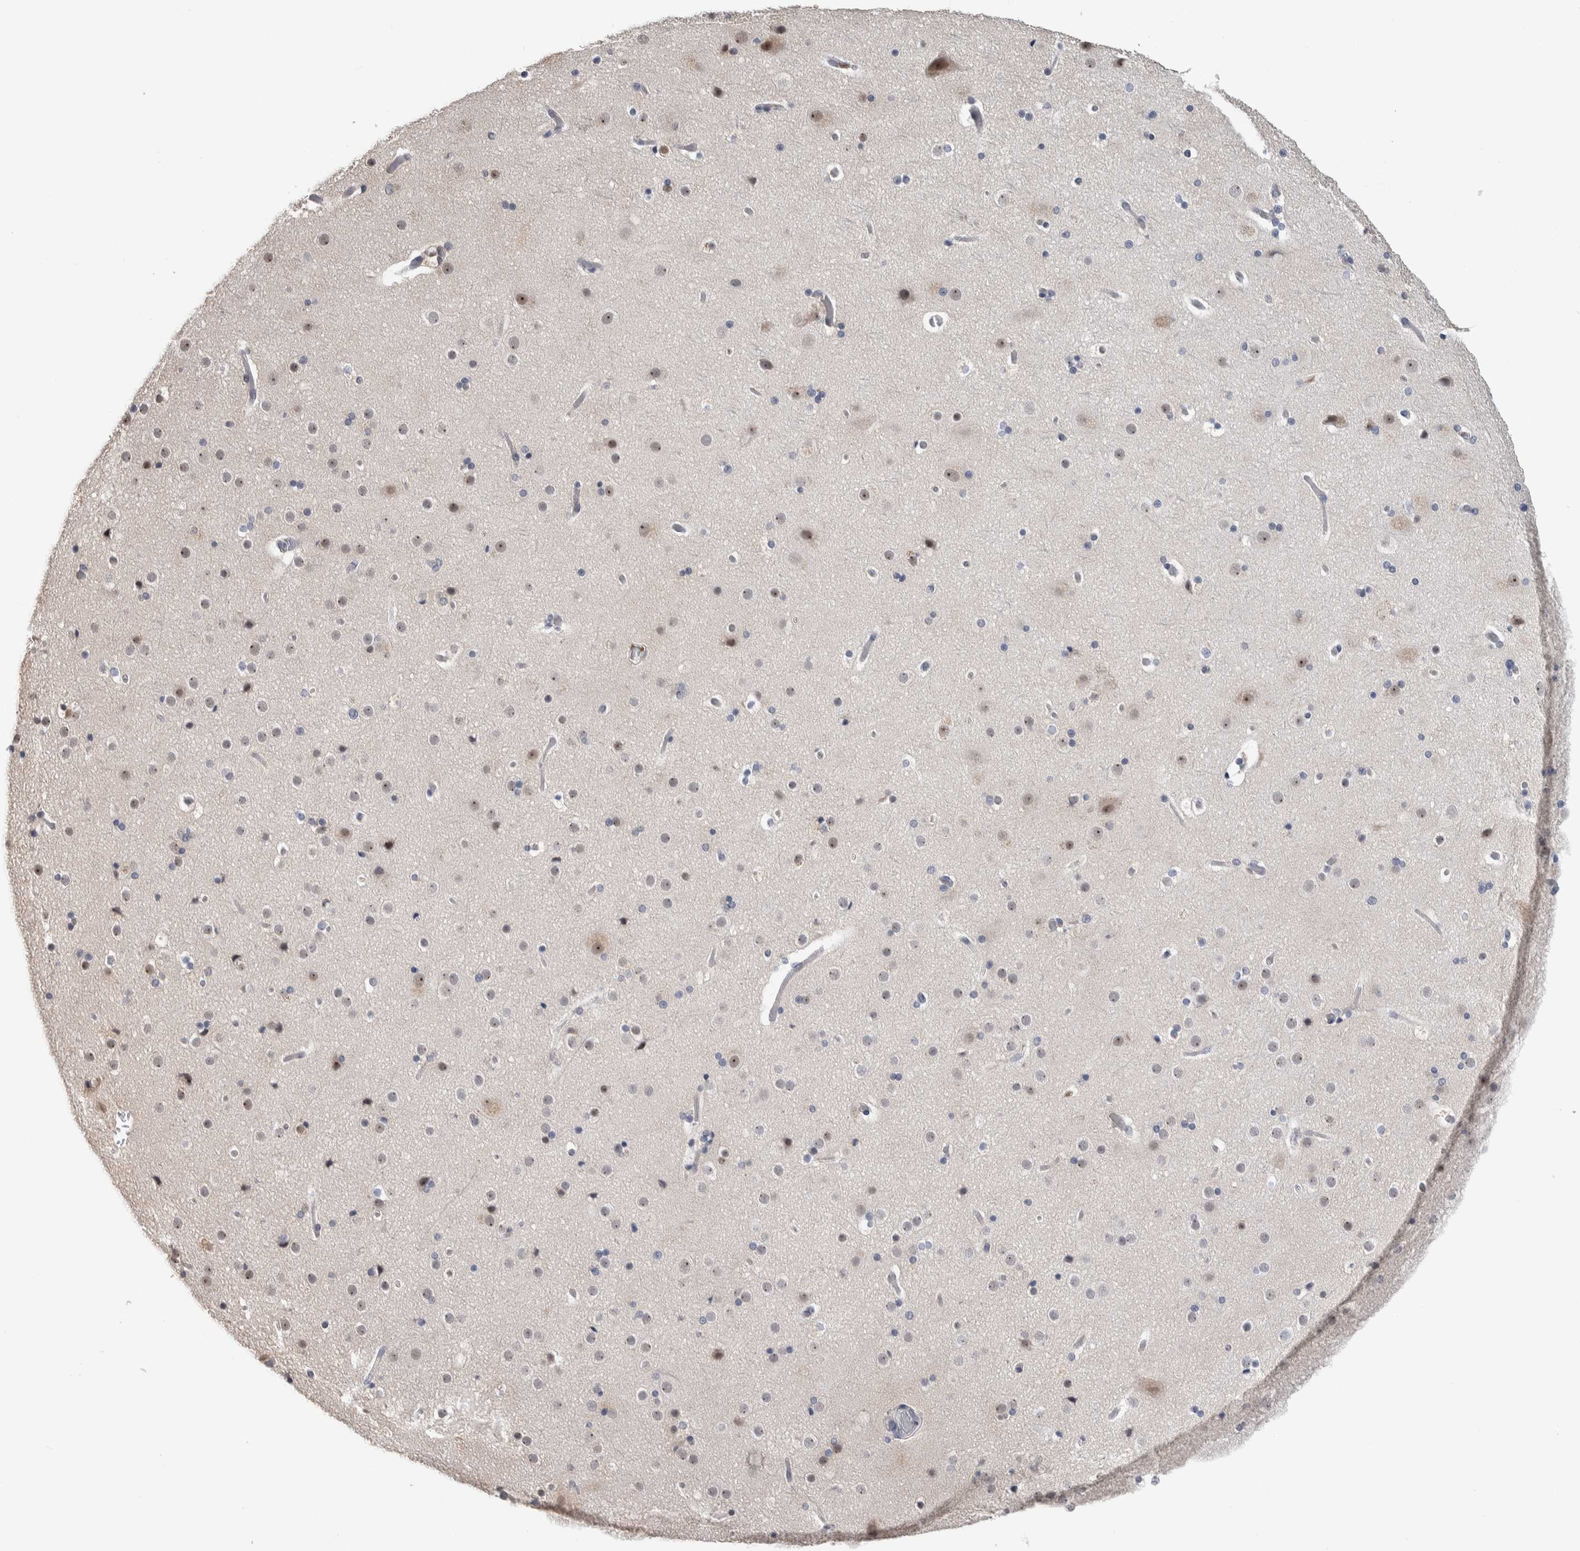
{"staining": {"intensity": "negative", "quantity": "none", "location": "none"}, "tissue": "cerebral cortex", "cell_type": "Endothelial cells", "image_type": "normal", "snomed": [{"axis": "morphology", "description": "Normal tissue, NOS"}, {"axis": "topography", "description": "Cerebral cortex"}], "caption": "Cerebral cortex stained for a protein using immunohistochemistry displays no staining endothelial cells.", "gene": "TMEM102", "patient": {"sex": "male", "age": 57}}